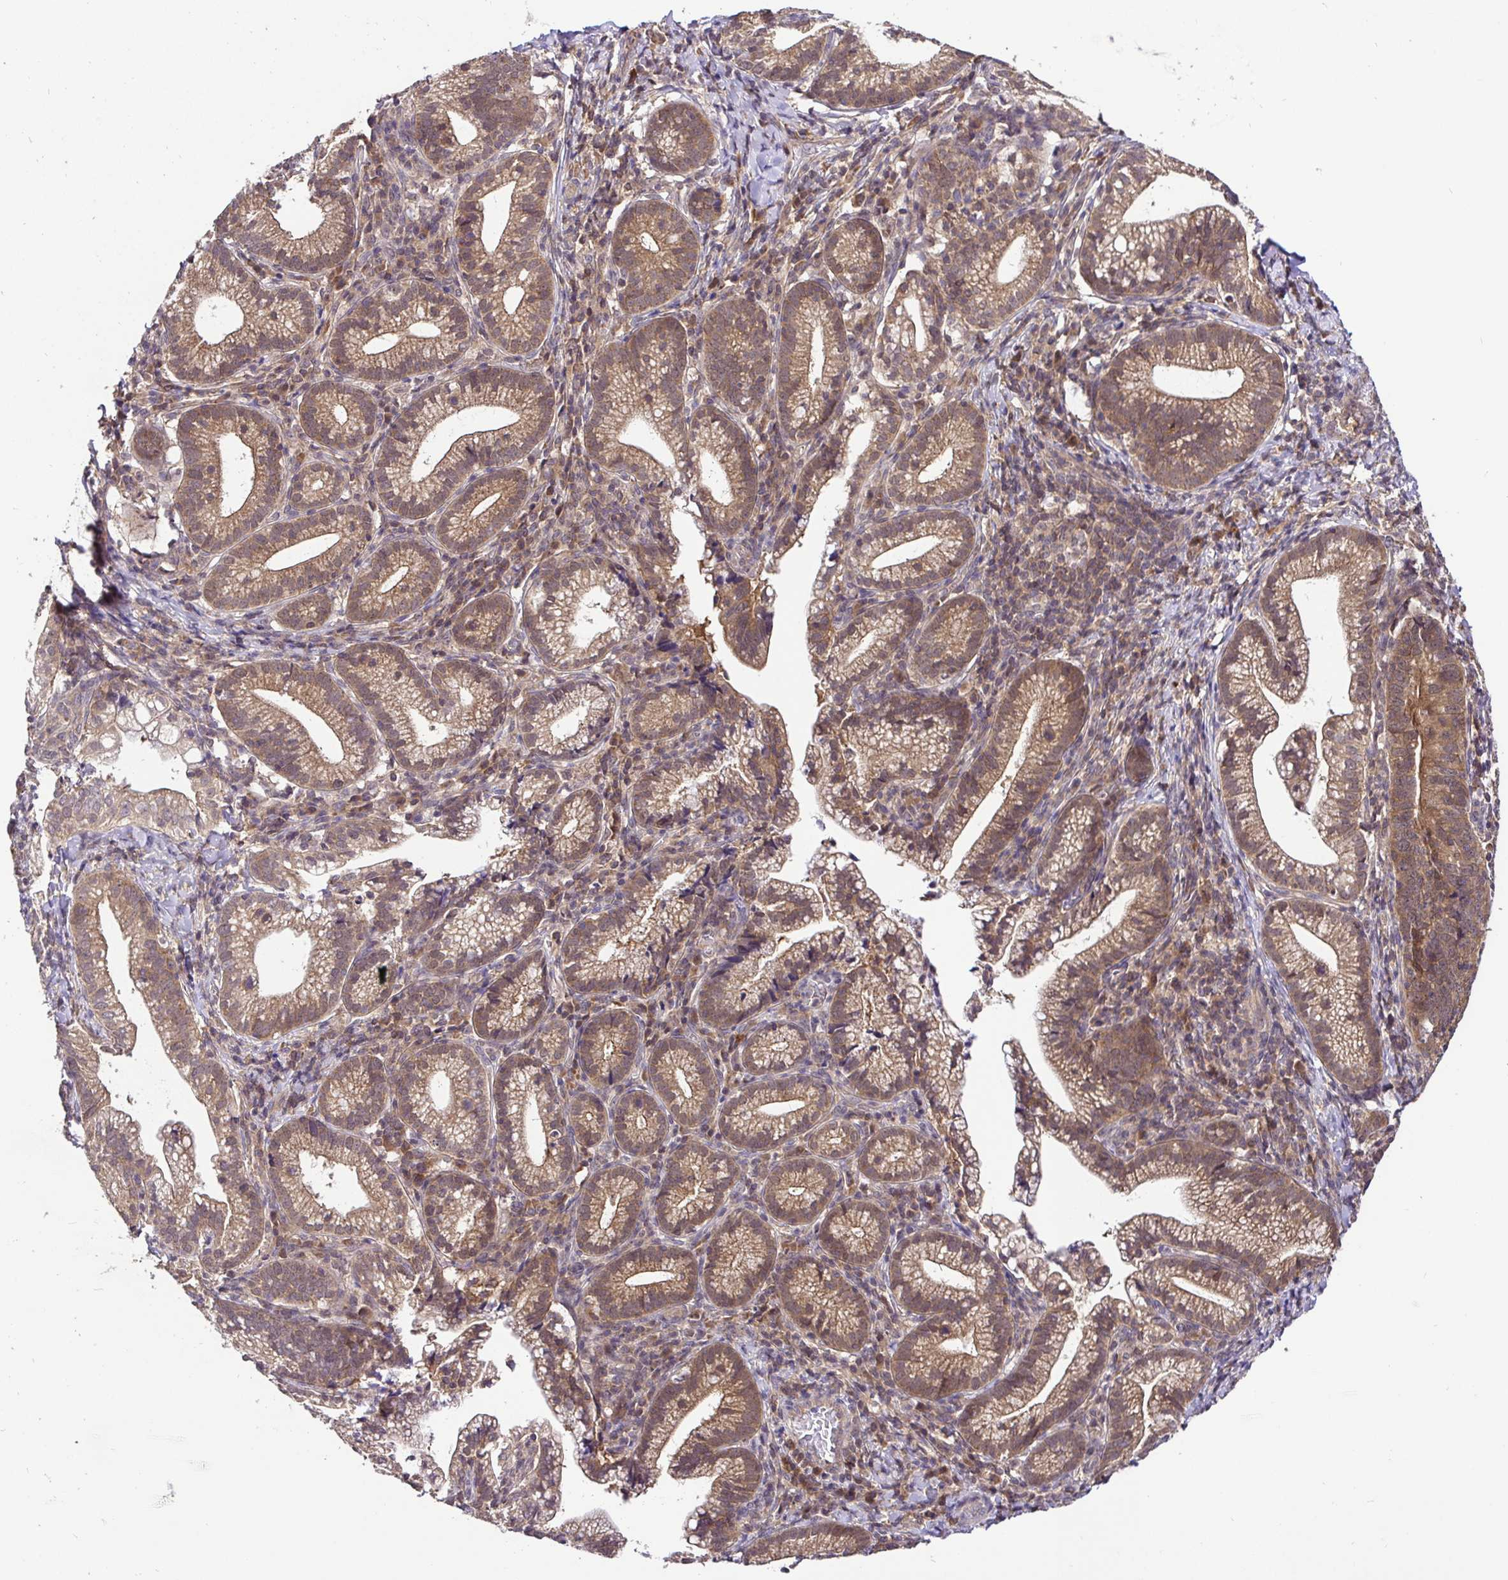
{"staining": {"intensity": "moderate", "quantity": ">75%", "location": "cytoplasmic/membranous"}, "tissue": "cervical cancer", "cell_type": "Tumor cells", "image_type": "cancer", "snomed": [{"axis": "morphology", "description": "Normal tissue, NOS"}, {"axis": "morphology", "description": "Adenocarcinoma, NOS"}, {"axis": "topography", "description": "Cervix"}], "caption": "Immunohistochemical staining of human adenocarcinoma (cervical) displays medium levels of moderate cytoplasmic/membranous expression in about >75% of tumor cells.", "gene": "UBE2M", "patient": {"sex": "female", "age": 44}}